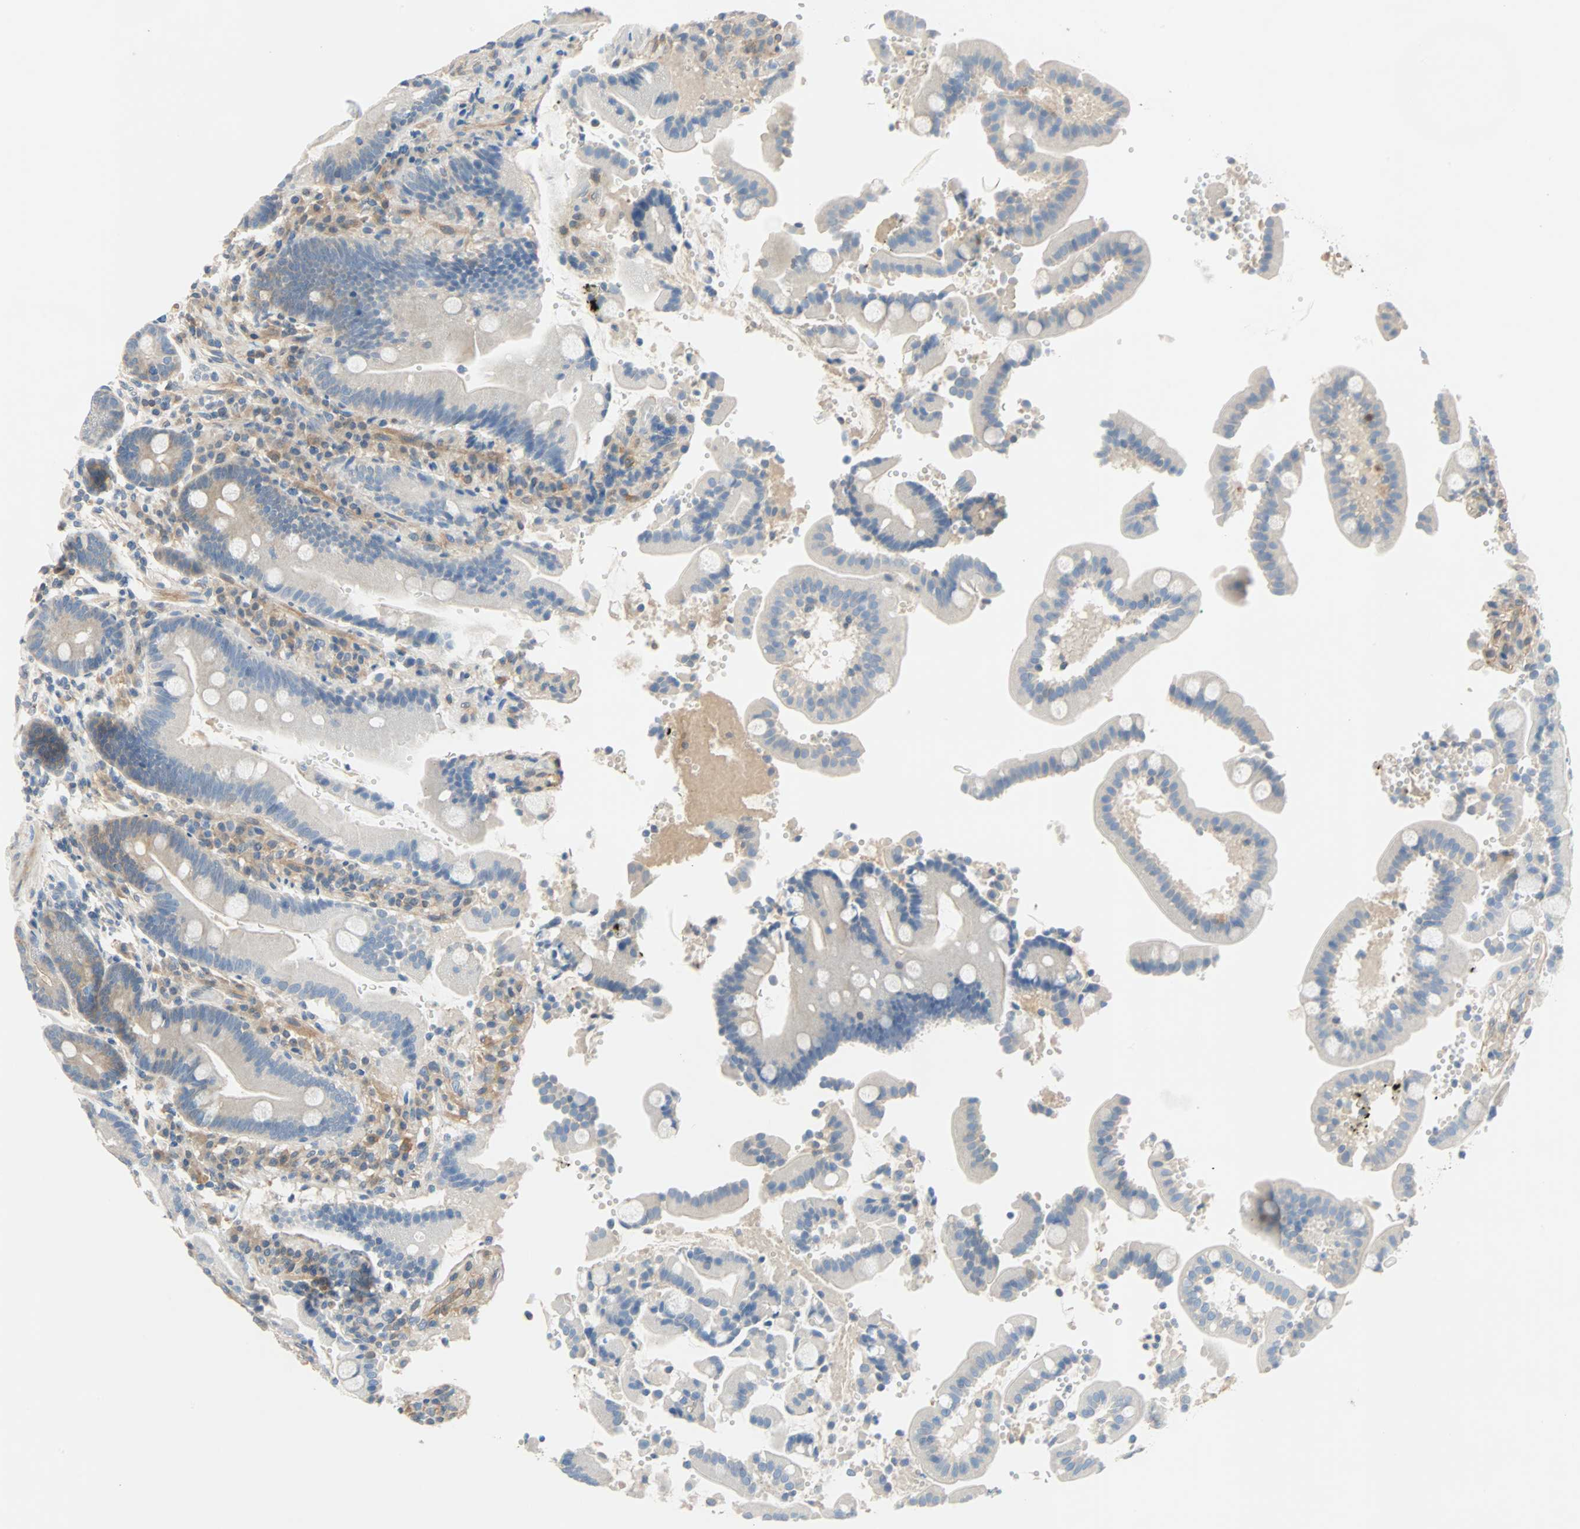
{"staining": {"intensity": "negative", "quantity": "none", "location": "none"}, "tissue": "duodenum", "cell_type": "Glandular cells", "image_type": "normal", "snomed": [{"axis": "morphology", "description": "Normal tissue, NOS"}, {"axis": "topography", "description": "Small intestine, NOS"}], "caption": "Immunohistochemical staining of benign human duodenum shows no significant positivity in glandular cells. (Brightfield microscopy of DAB (3,3'-diaminobenzidine) immunohistochemistry (IHC) at high magnification).", "gene": "TNFRSF12A", "patient": {"sex": "female", "age": 71}}